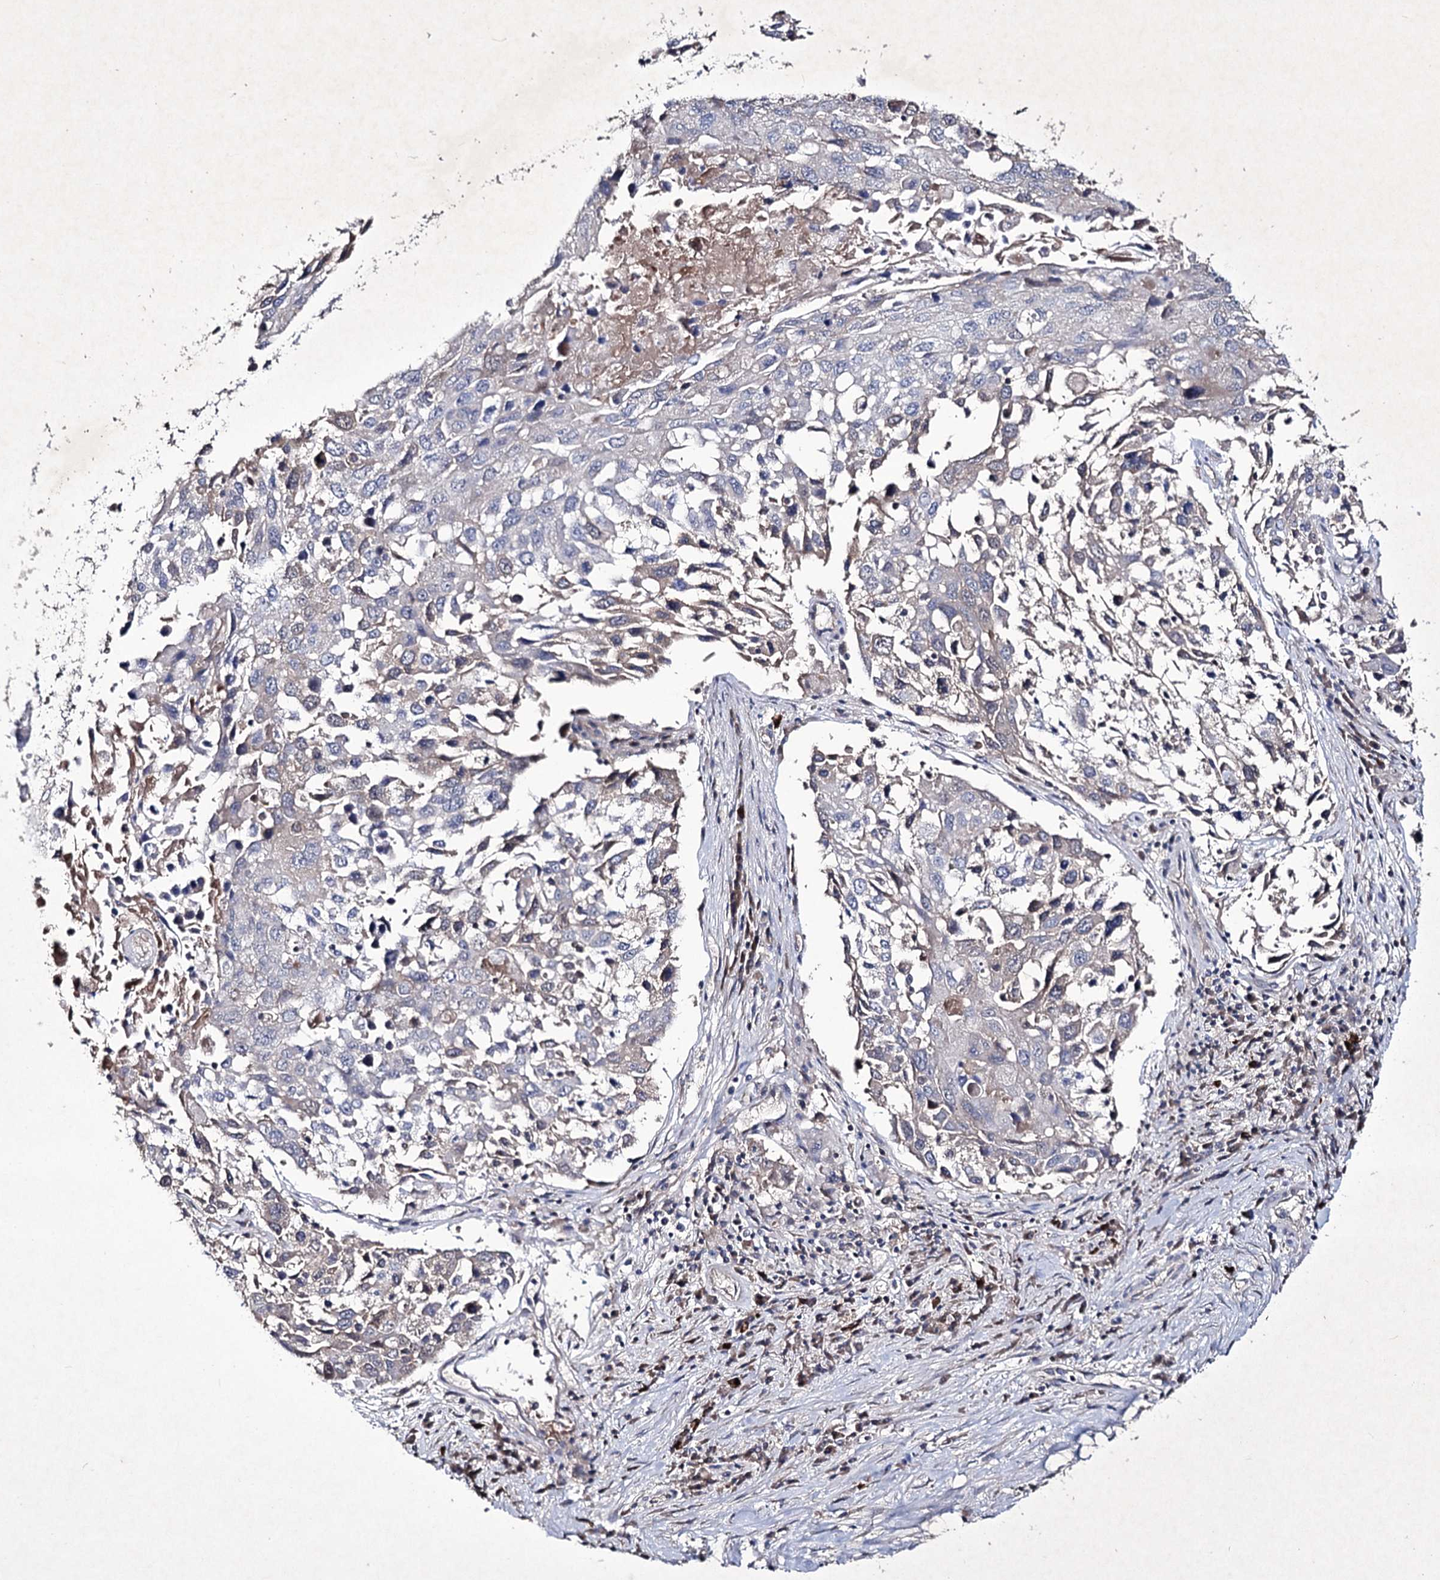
{"staining": {"intensity": "negative", "quantity": "none", "location": "none"}, "tissue": "lung cancer", "cell_type": "Tumor cells", "image_type": "cancer", "snomed": [{"axis": "morphology", "description": "Squamous cell carcinoma, NOS"}, {"axis": "topography", "description": "Lung"}], "caption": "IHC image of lung cancer (squamous cell carcinoma) stained for a protein (brown), which demonstrates no expression in tumor cells. (DAB (3,3'-diaminobenzidine) immunohistochemistry with hematoxylin counter stain).", "gene": "SEMA4G", "patient": {"sex": "male", "age": 65}}